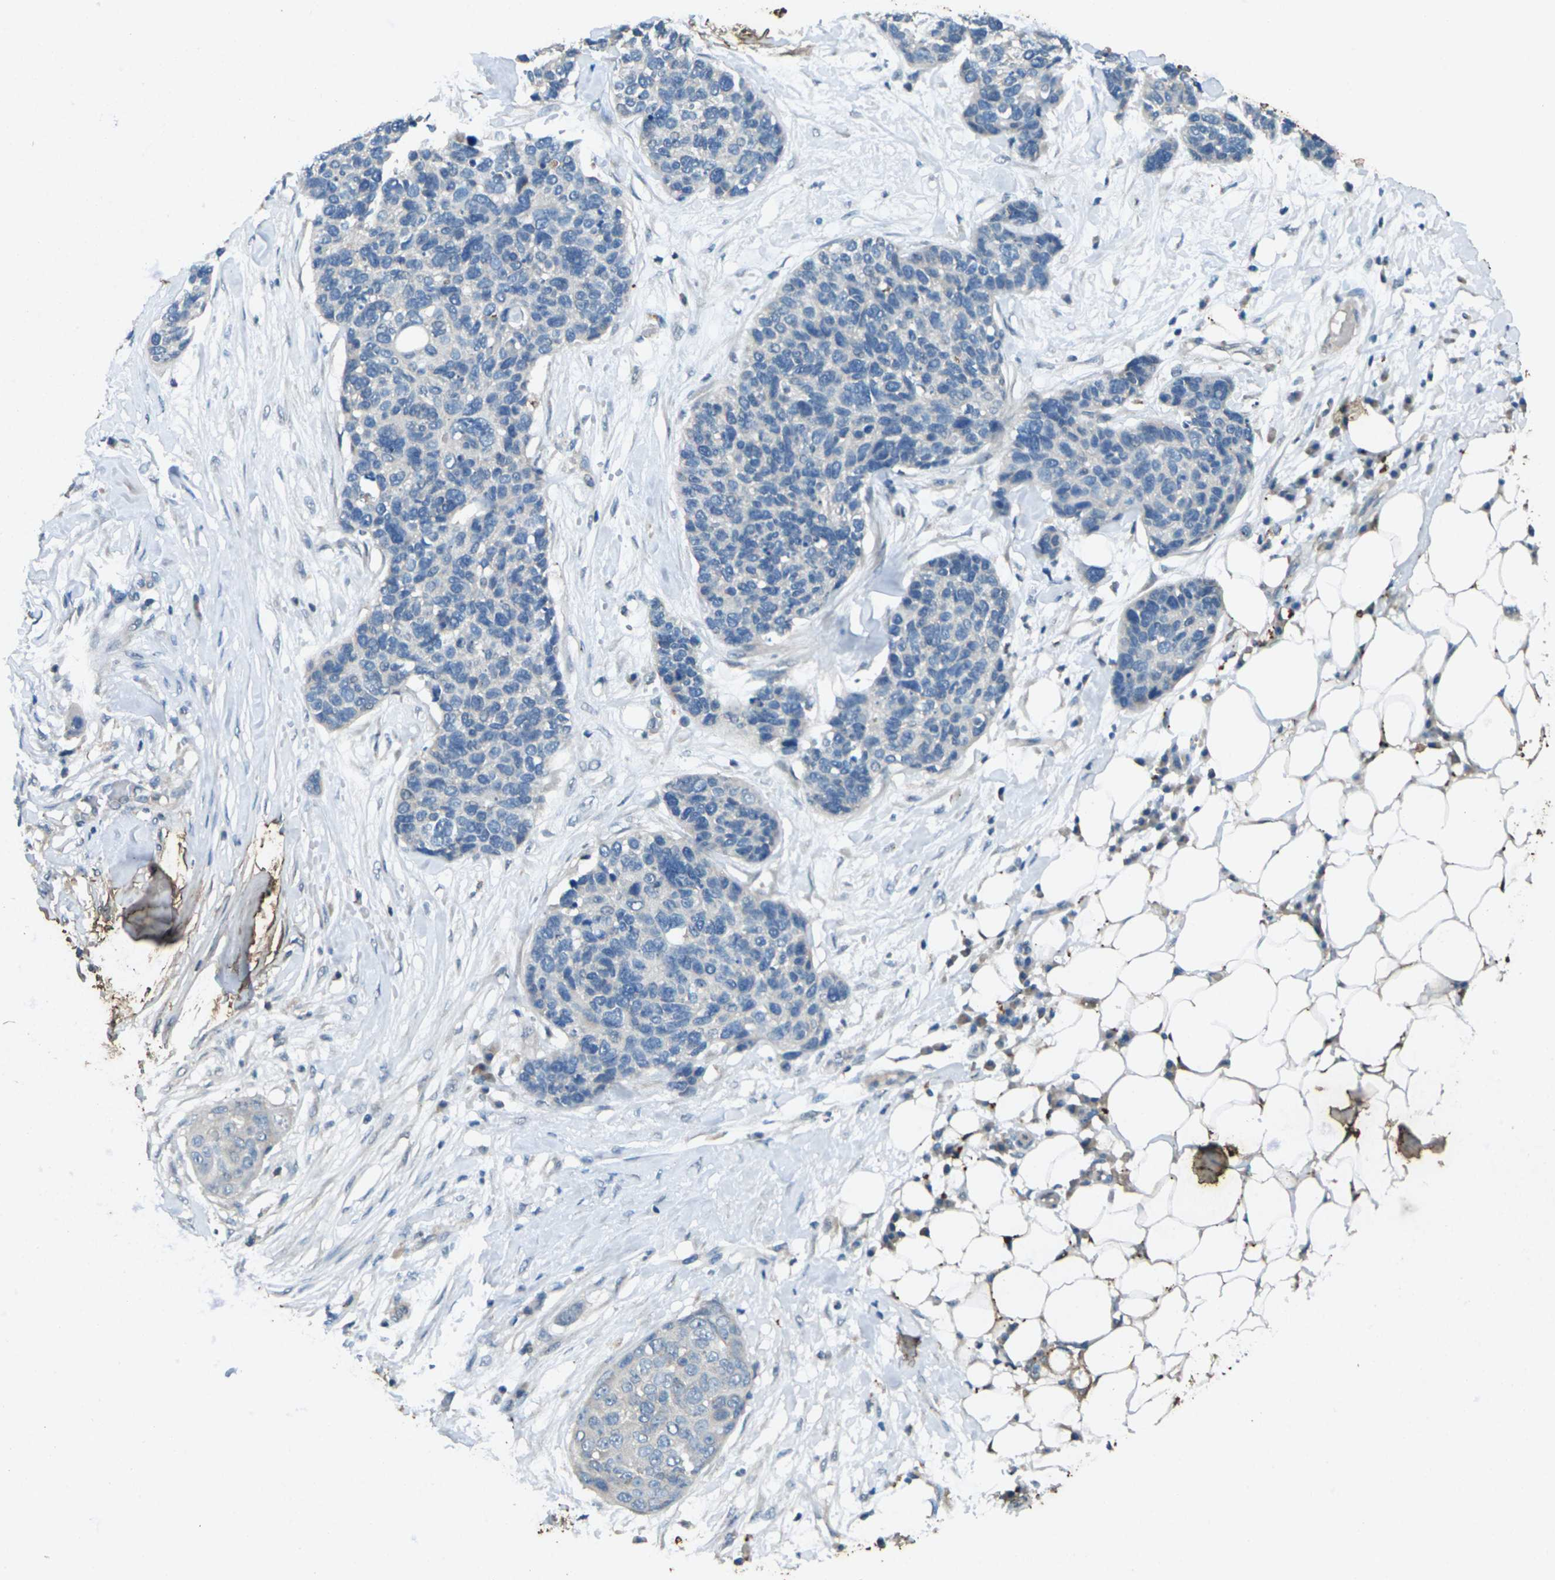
{"staining": {"intensity": "negative", "quantity": "none", "location": "none"}, "tissue": "skin cancer", "cell_type": "Tumor cells", "image_type": "cancer", "snomed": [{"axis": "morphology", "description": "Squamous cell carcinoma in situ, NOS"}, {"axis": "morphology", "description": "Squamous cell carcinoma, NOS"}, {"axis": "topography", "description": "Skin"}], "caption": "Immunohistochemistry micrograph of neoplastic tissue: skin squamous cell carcinoma in situ stained with DAB (3,3'-diaminobenzidine) shows no significant protein staining in tumor cells.", "gene": "SIGLEC14", "patient": {"sex": "male", "age": 93}}